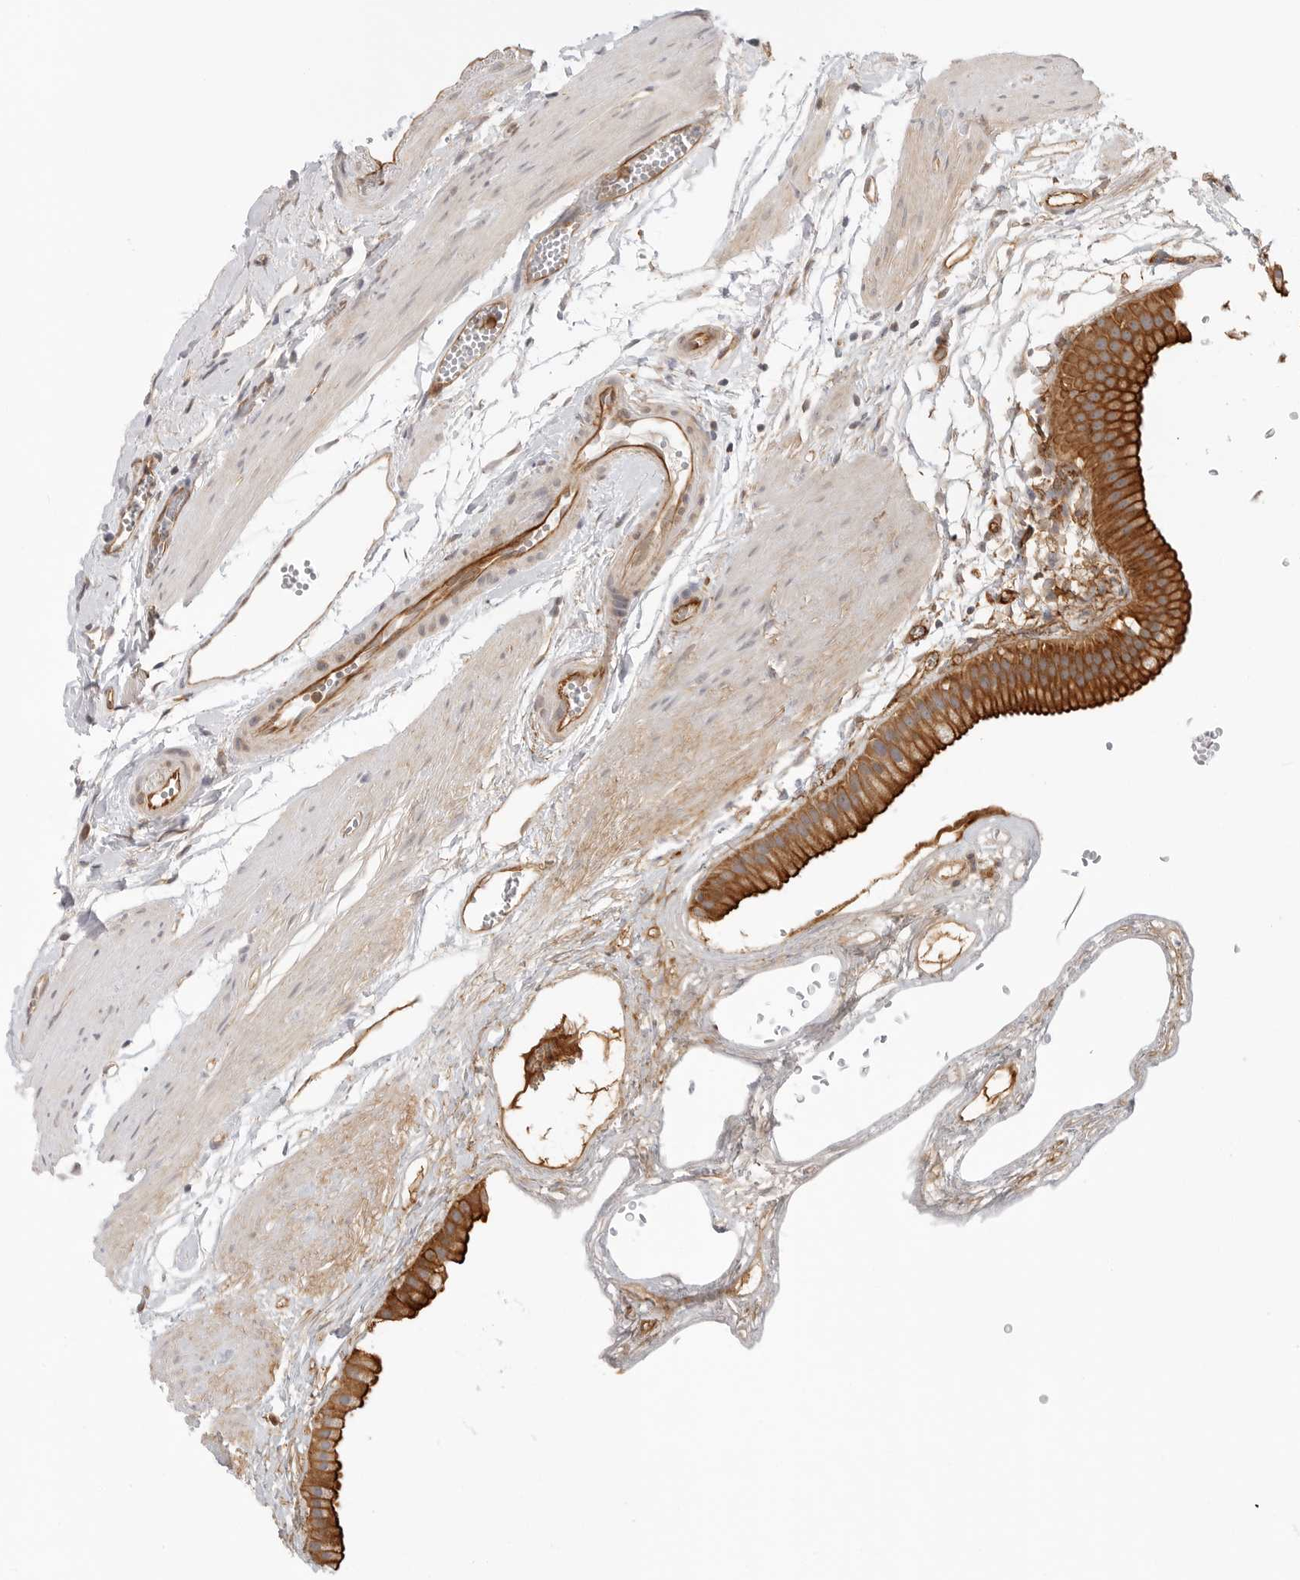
{"staining": {"intensity": "strong", "quantity": ">75%", "location": "cytoplasmic/membranous"}, "tissue": "gallbladder", "cell_type": "Glandular cells", "image_type": "normal", "snomed": [{"axis": "morphology", "description": "Normal tissue, NOS"}, {"axis": "topography", "description": "Gallbladder"}], "caption": "Immunohistochemical staining of unremarkable human gallbladder displays >75% levels of strong cytoplasmic/membranous protein positivity in approximately >75% of glandular cells.", "gene": "ATOH7", "patient": {"sex": "female", "age": 64}}